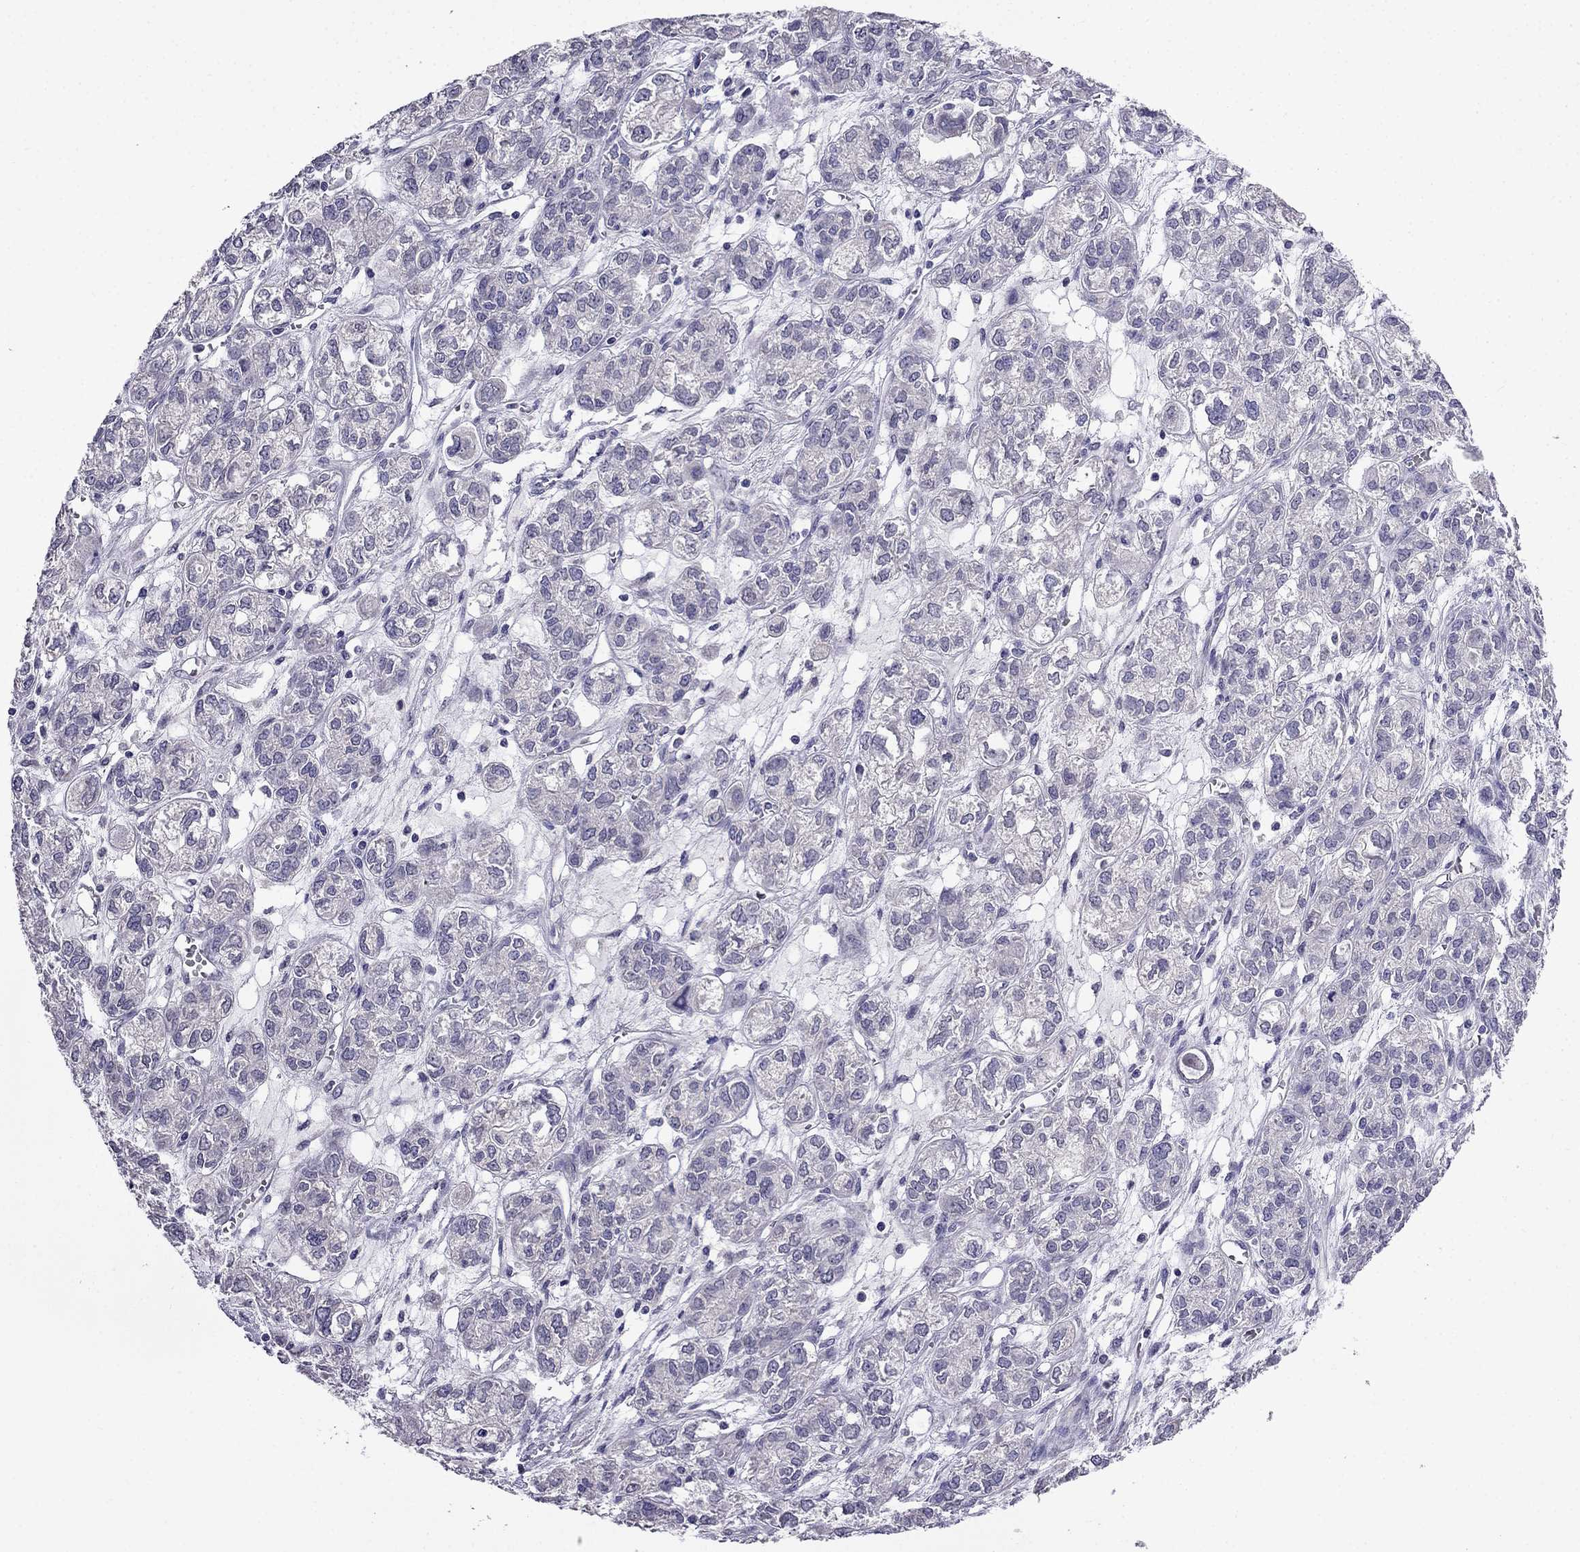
{"staining": {"intensity": "negative", "quantity": "none", "location": "none"}, "tissue": "ovarian cancer", "cell_type": "Tumor cells", "image_type": "cancer", "snomed": [{"axis": "morphology", "description": "Carcinoma, endometroid"}, {"axis": "topography", "description": "Ovary"}], "caption": "IHC photomicrograph of human endometroid carcinoma (ovarian) stained for a protein (brown), which reveals no expression in tumor cells. (Immunohistochemistry, brightfield microscopy, high magnification).", "gene": "AQP9", "patient": {"sex": "female", "age": 64}}